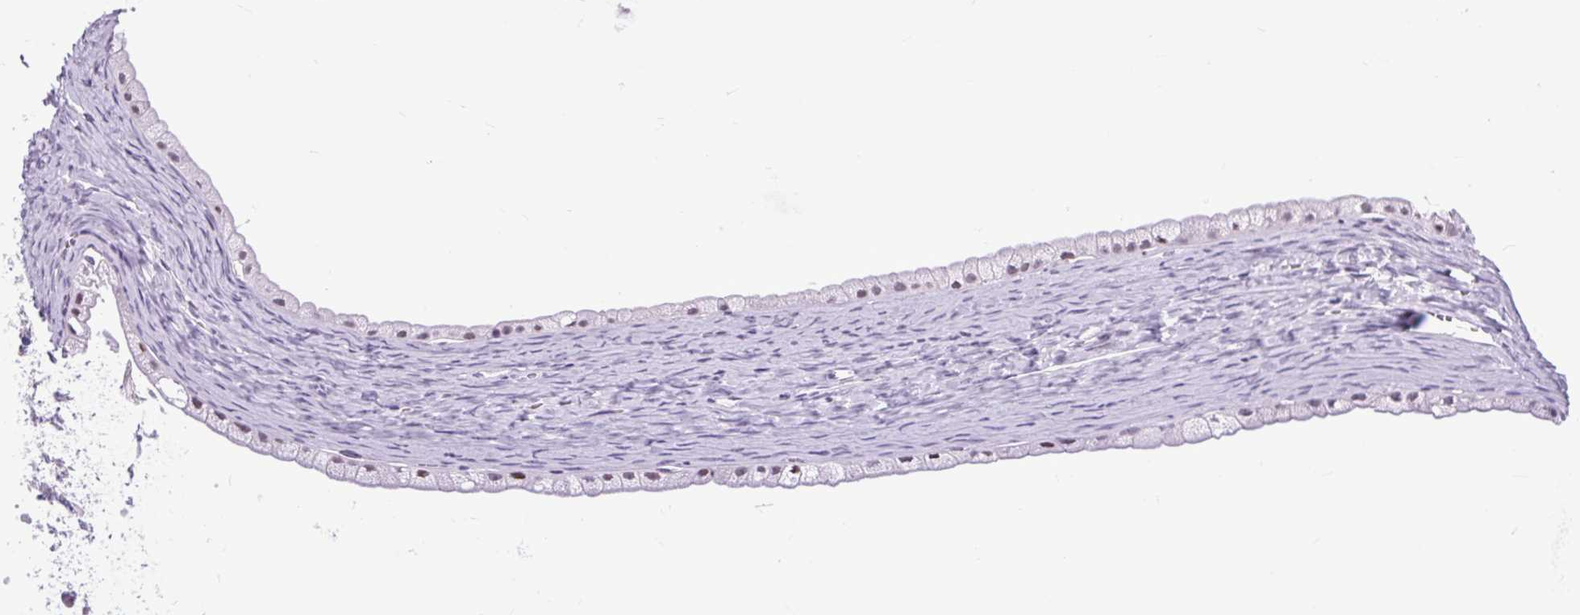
{"staining": {"intensity": "weak", "quantity": "25%-75%", "location": "nuclear"}, "tissue": "ovarian cancer", "cell_type": "Tumor cells", "image_type": "cancer", "snomed": [{"axis": "morphology", "description": "Cystadenocarcinoma, mucinous, NOS"}, {"axis": "topography", "description": "Ovary"}], "caption": "The image reveals immunohistochemical staining of ovarian cancer (mucinous cystadenocarcinoma). There is weak nuclear expression is seen in about 25%-75% of tumor cells.", "gene": "CLK2", "patient": {"sex": "female", "age": 61}}